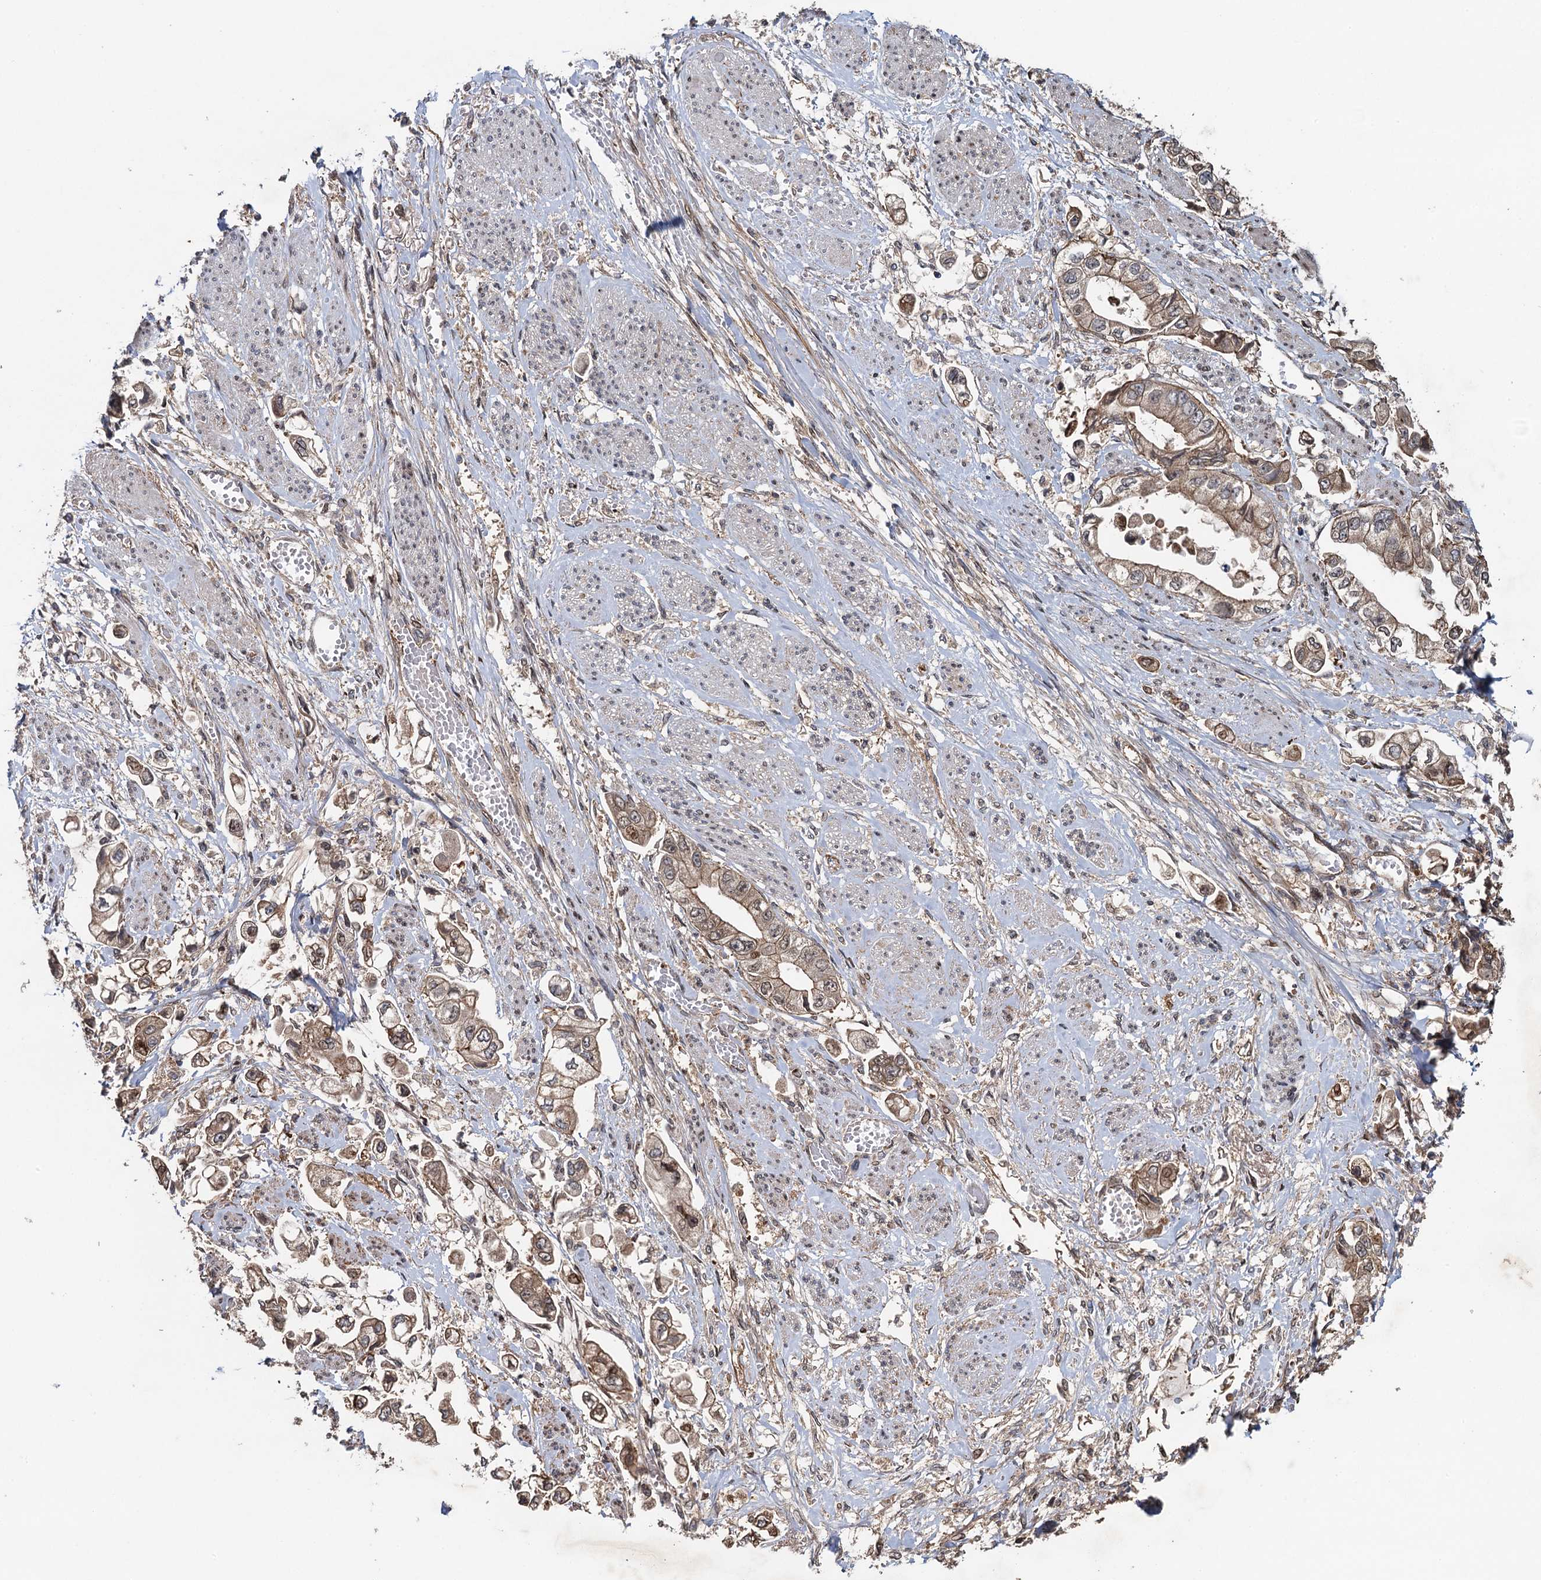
{"staining": {"intensity": "moderate", "quantity": ">75%", "location": "cytoplasmic/membranous,nuclear"}, "tissue": "stomach cancer", "cell_type": "Tumor cells", "image_type": "cancer", "snomed": [{"axis": "morphology", "description": "Adenocarcinoma, NOS"}, {"axis": "topography", "description": "Stomach"}], "caption": "This is an image of IHC staining of stomach adenocarcinoma, which shows moderate expression in the cytoplasmic/membranous and nuclear of tumor cells.", "gene": "RHOBTB1", "patient": {"sex": "male", "age": 62}}